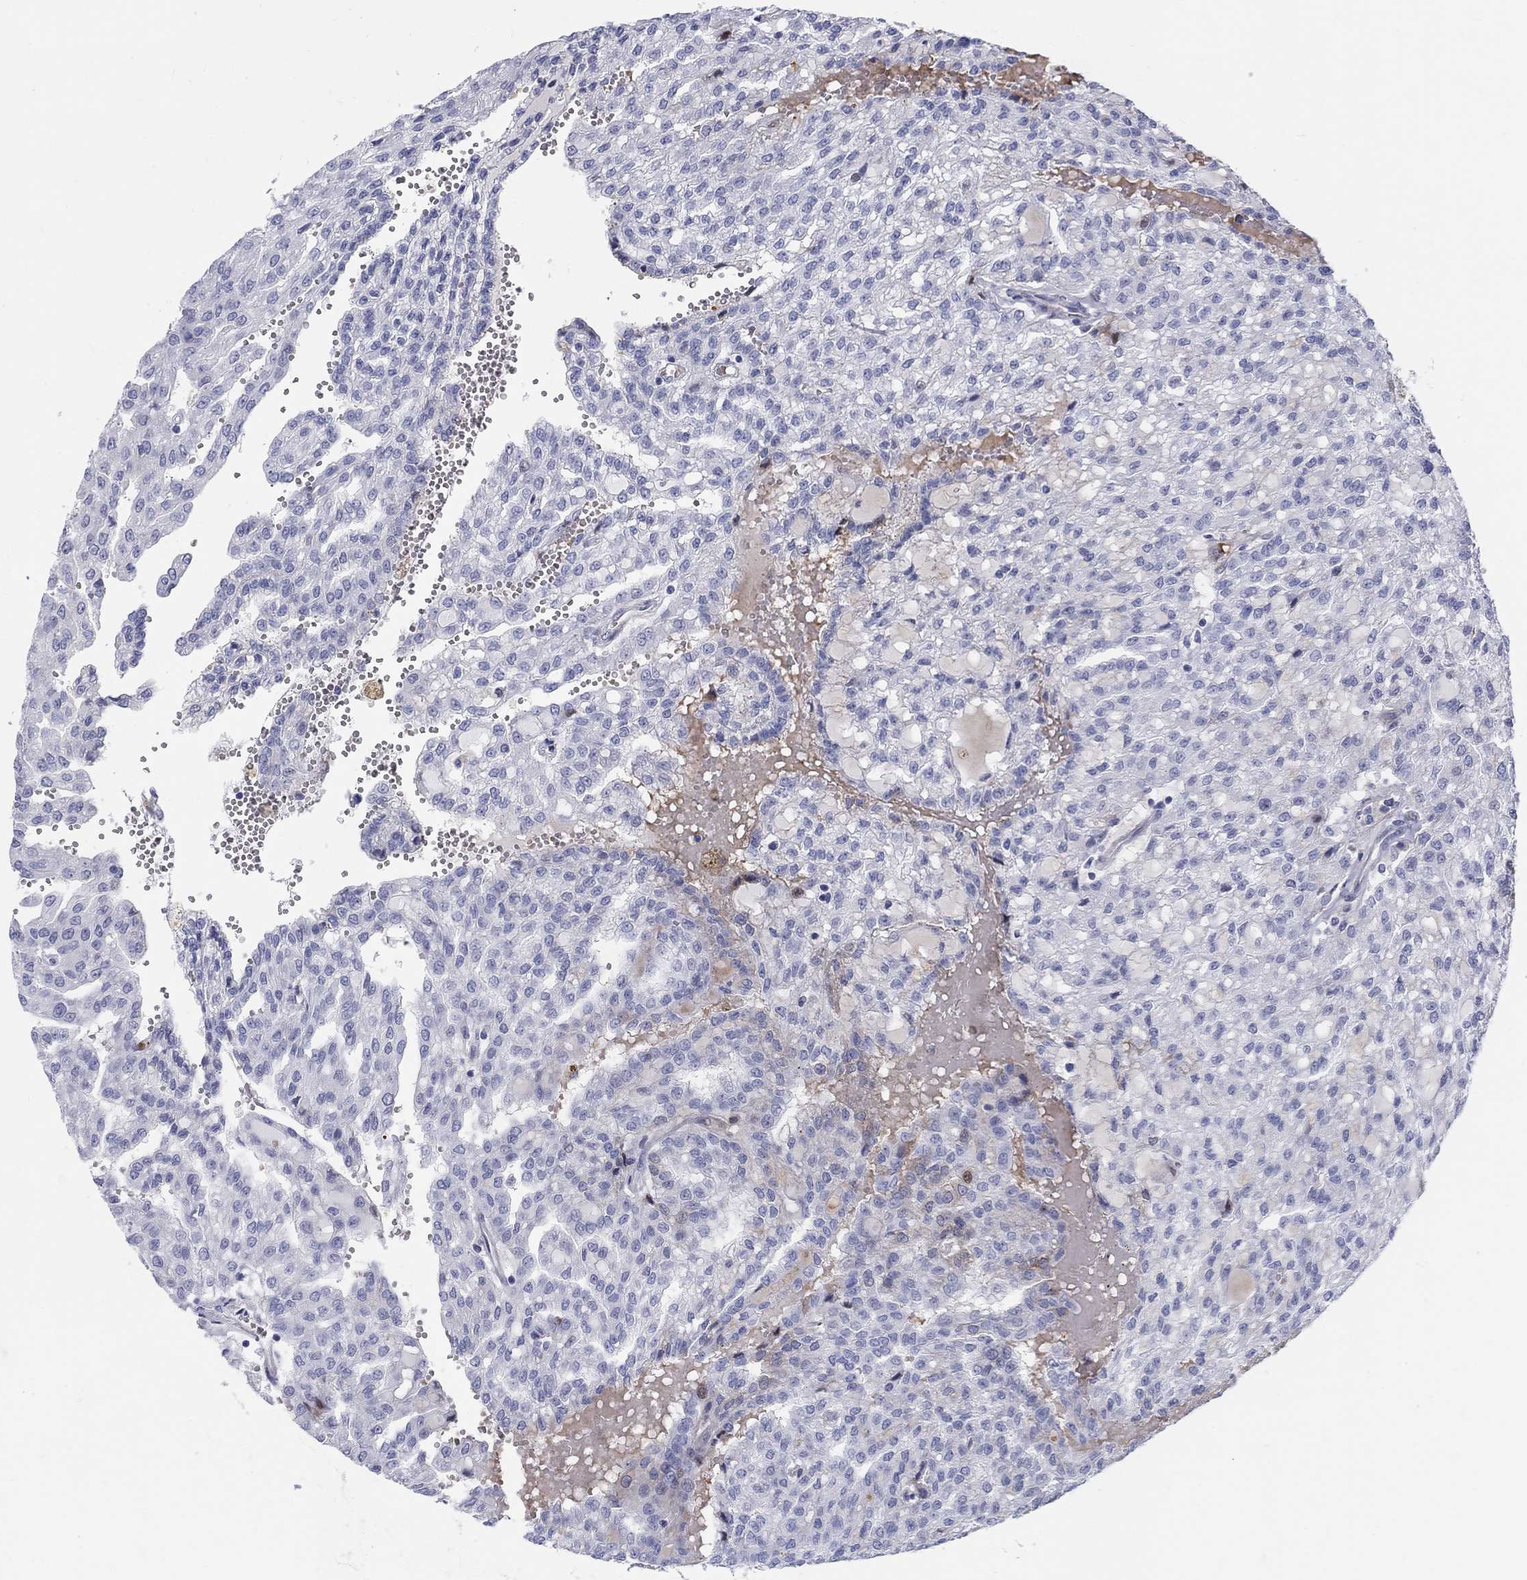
{"staining": {"intensity": "negative", "quantity": "none", "location": "none"}, "tissue": "renal cancer", "cell_type": "Tumor cells", "image_type": "cancer", "snomed": [{"axis": "morphology", "description": "Adenocarcinoma, NOS"}, {"axis": "topography", "description": "Kidney"}], "caption": "There is no significant expression in tumor cells of adenocarcinoma (renal).", "gene": "HEATR4", "patient": {"sex": "male", "age": 63}}